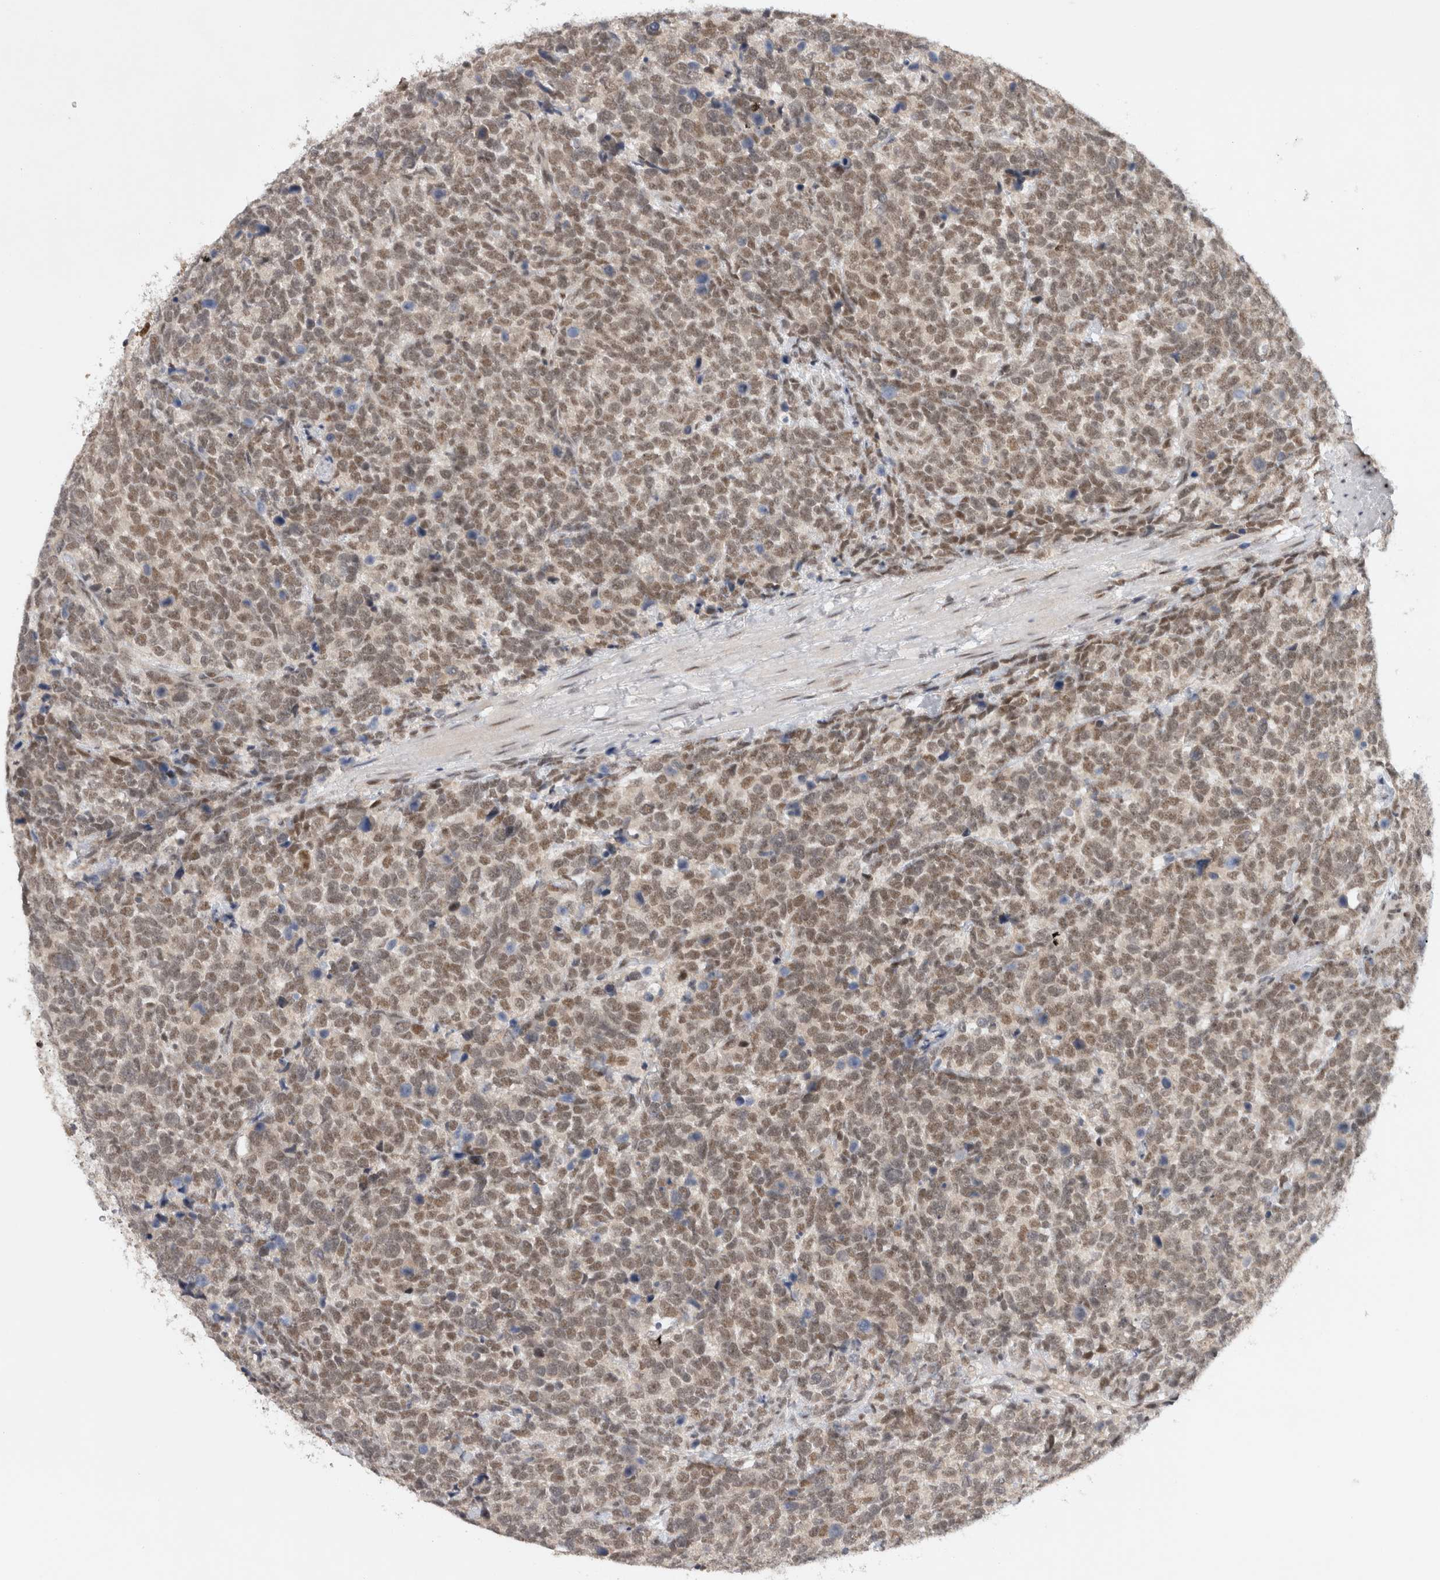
{"staining": {"intensity": "weak", "quantity": ">75%", "location": "nuclear"}, "tissue": "urothelial cancer", "cell_type": "Tumor cells", "image_type": "cancer", "snomed": [{"axis": "morphology", "description": "Urothelial carcinoma, High grade"}, {"axis": "topography", "description": "Urinary bladder"}], "caption": "Immunohistochemical staining of human urothelial cancer reveals weak nuclear protein positivity in approximately >75% of tumor cells.", "gene": "HESX1", "patient": {"sex": "female", "age": 82}}